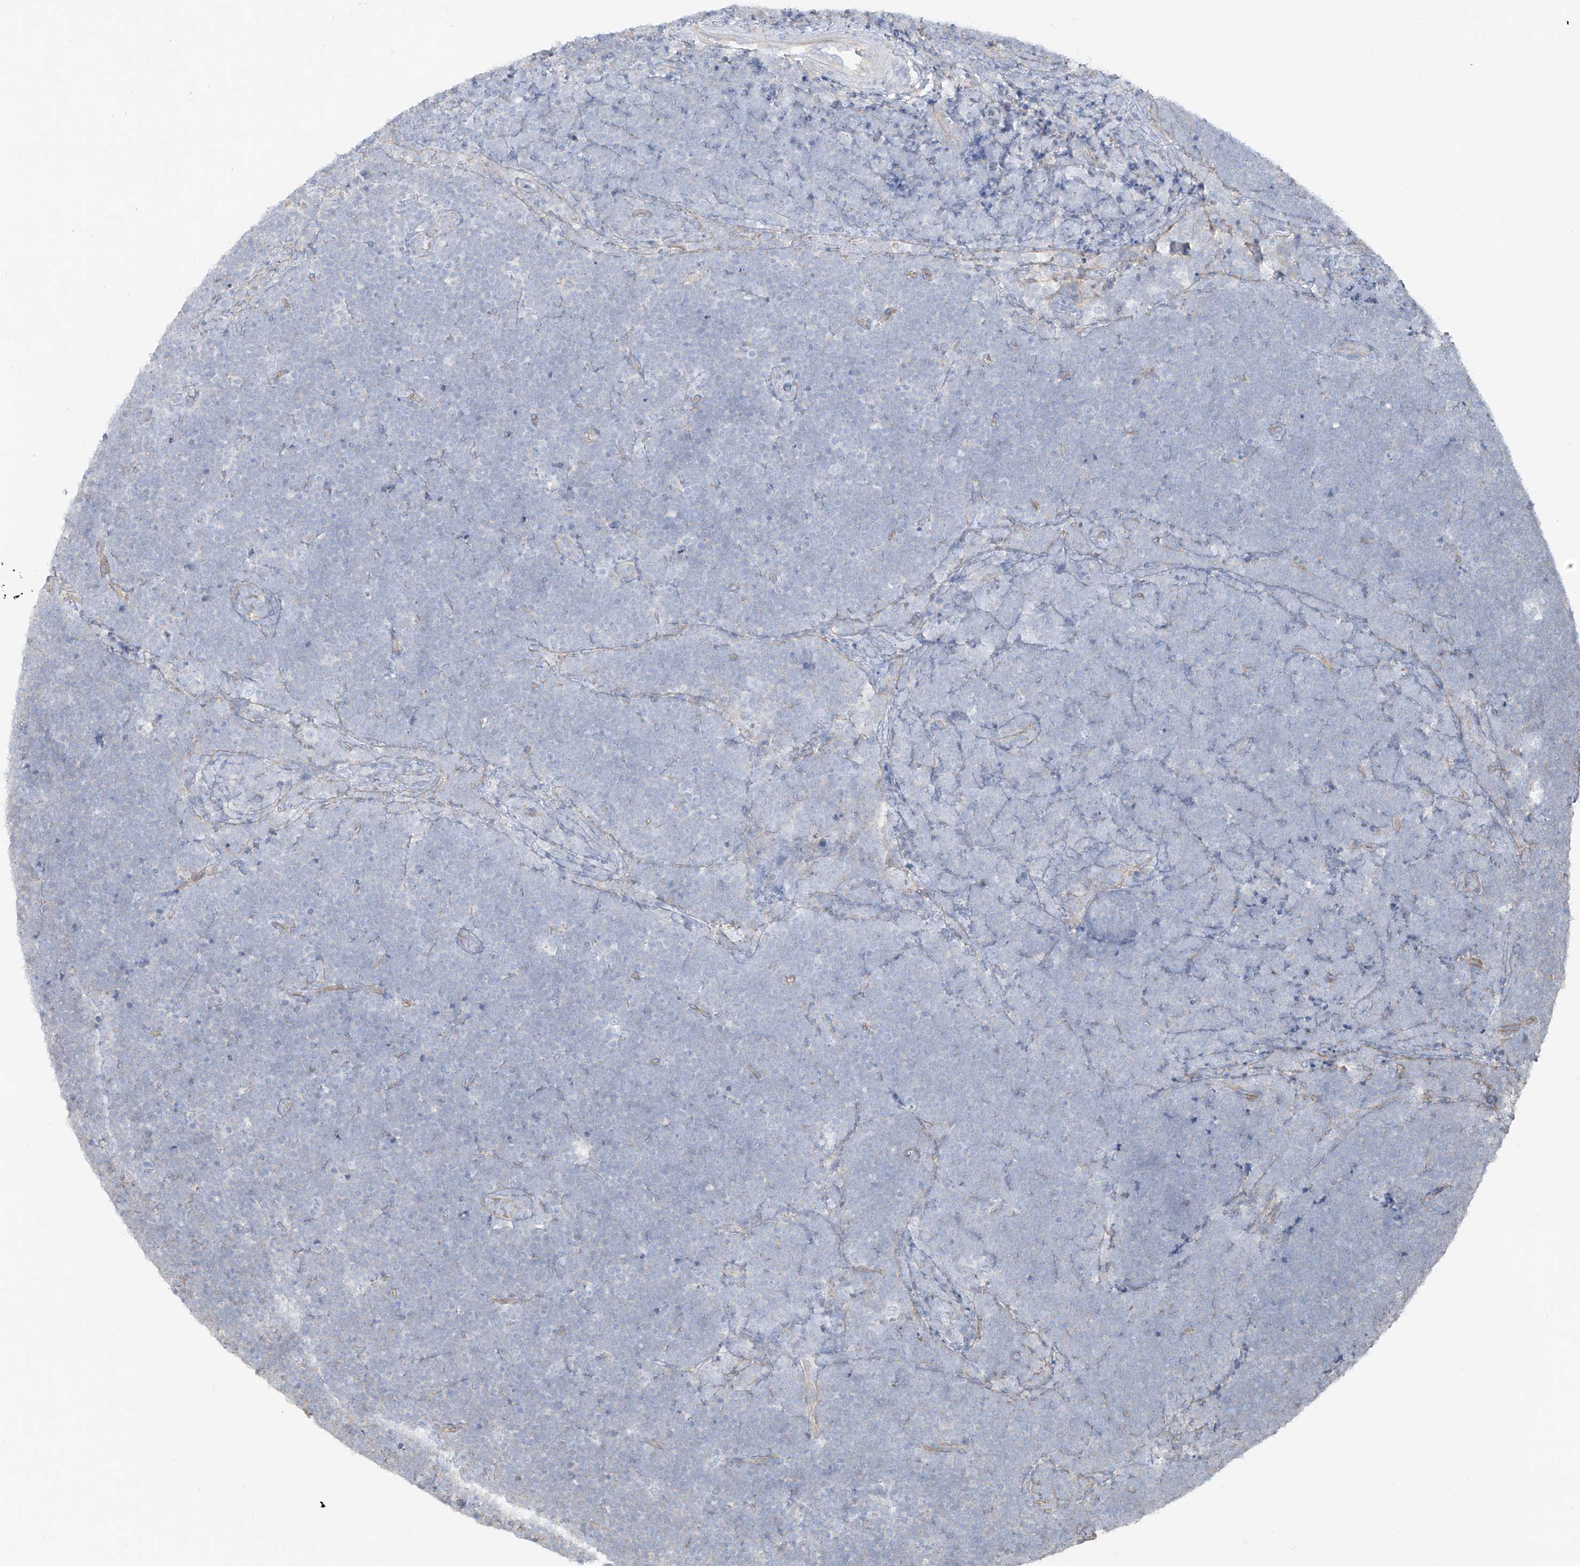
{"staining": {"intensity": "negative", "quantity": "none", "location": "none"}, "tissue": "lymphoma", "cell_type": "Tumor cells", "image_type": "cancer", "snomed": [{"axis": "morphology", "description": "Malignant lymphoma, non-Hodgkin's type, High grade"}, {"axis": "topography", "description": "Lymph node"}], "caption": "High magnification brightfield microscopy of lymphoma stained with DAB (brown) and counterstained with hematoxylin (blue): tumor cells show no significant expression.", "gene": "TUBE1", "patient": {"sex": "male", "age": 13}}